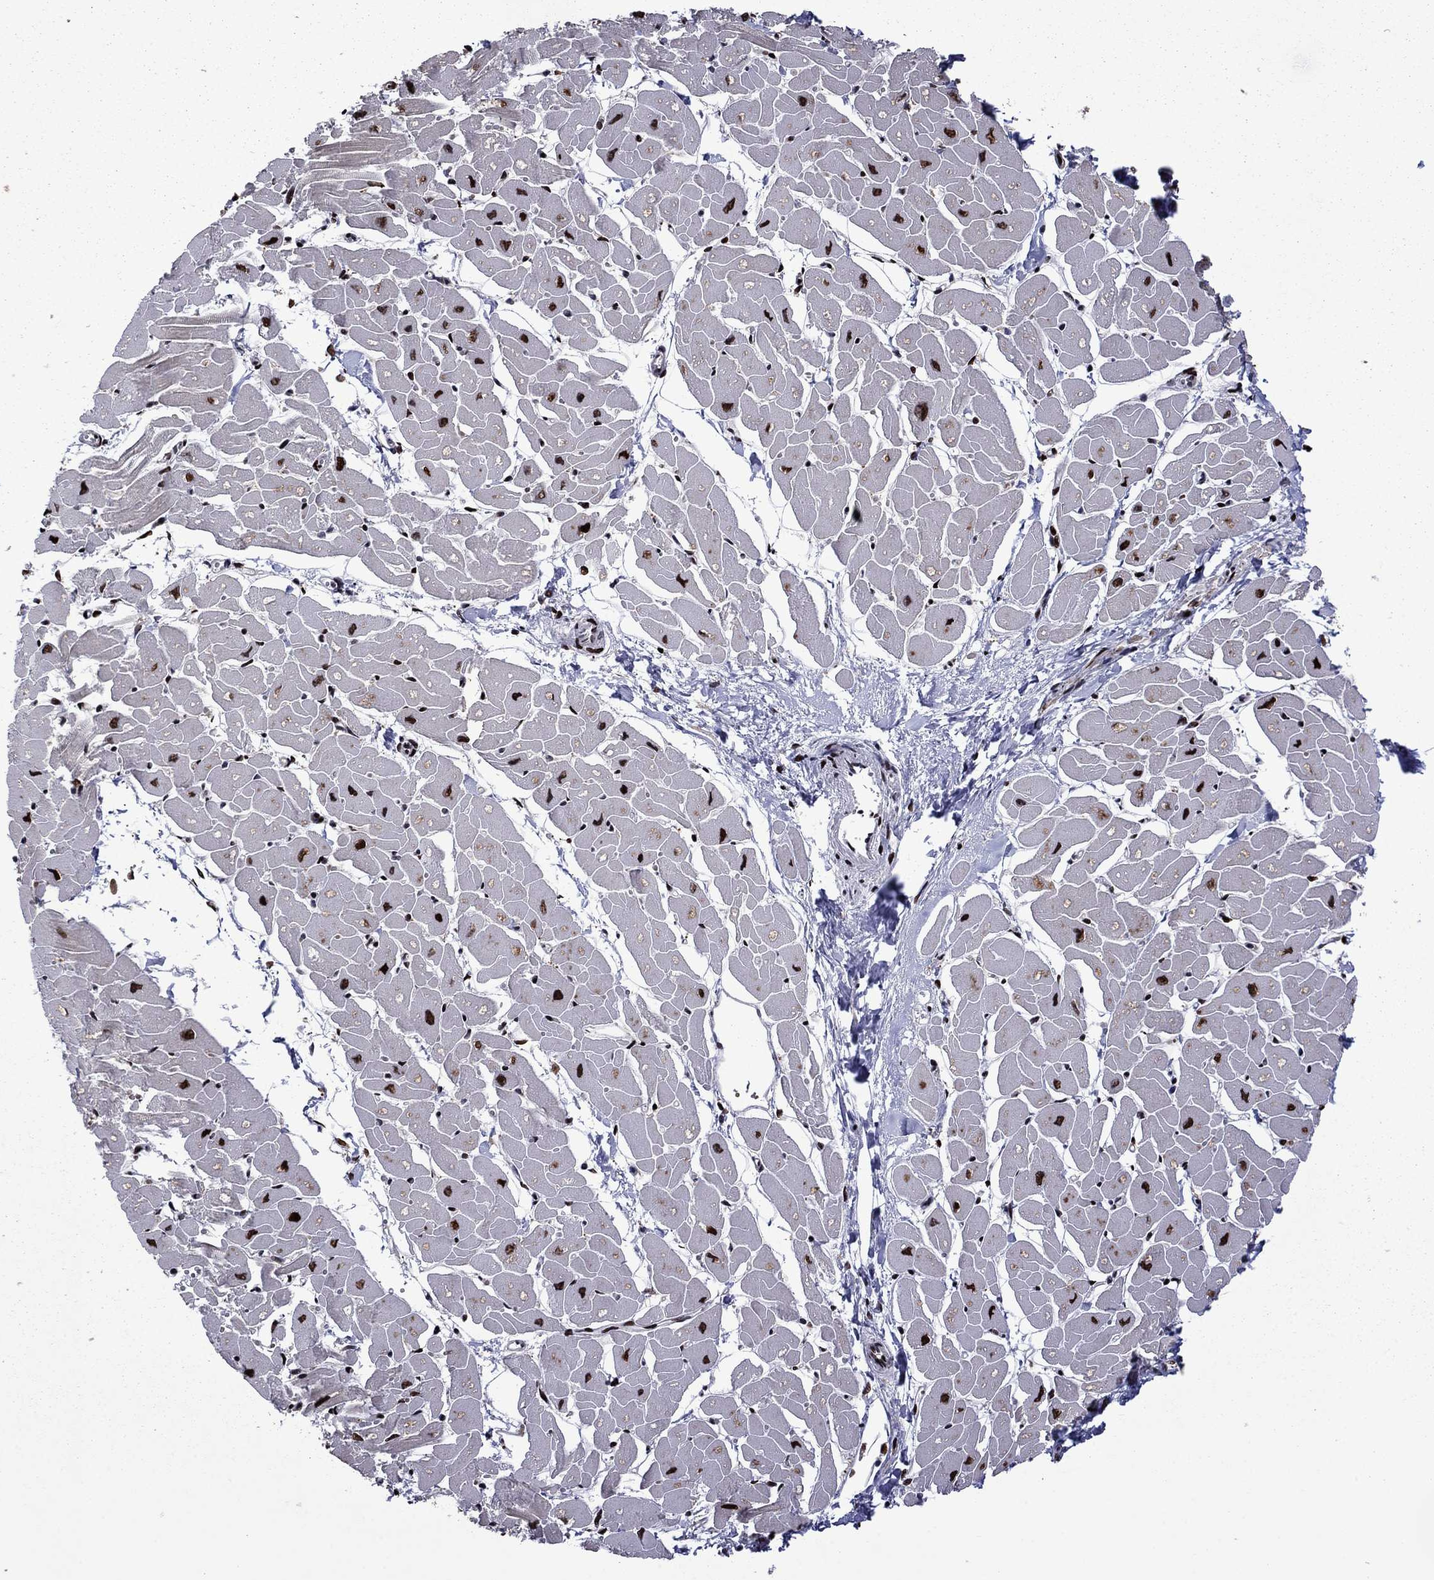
{"staining": {"intensity": "strong", "quantity": ">75%", "location": "nuclear"}, "tissue": "heart muscle", "cell_type": "Cardiomyocytes", "image_type": "normal", "snomed": [{"axis": "morphology", "description": "Normal tissue, NOS"}, {"axis": "topography", "description": "Heart"}], "caption": "High-power microscopy captured an immunohistochemistry (IHC) image of benign heart muscle, revealing strong nuclear expression in approximately >75% of cardiomyocytes.", "gene": "LIMK1", "patient": {"sex": "male", "age": 57}}